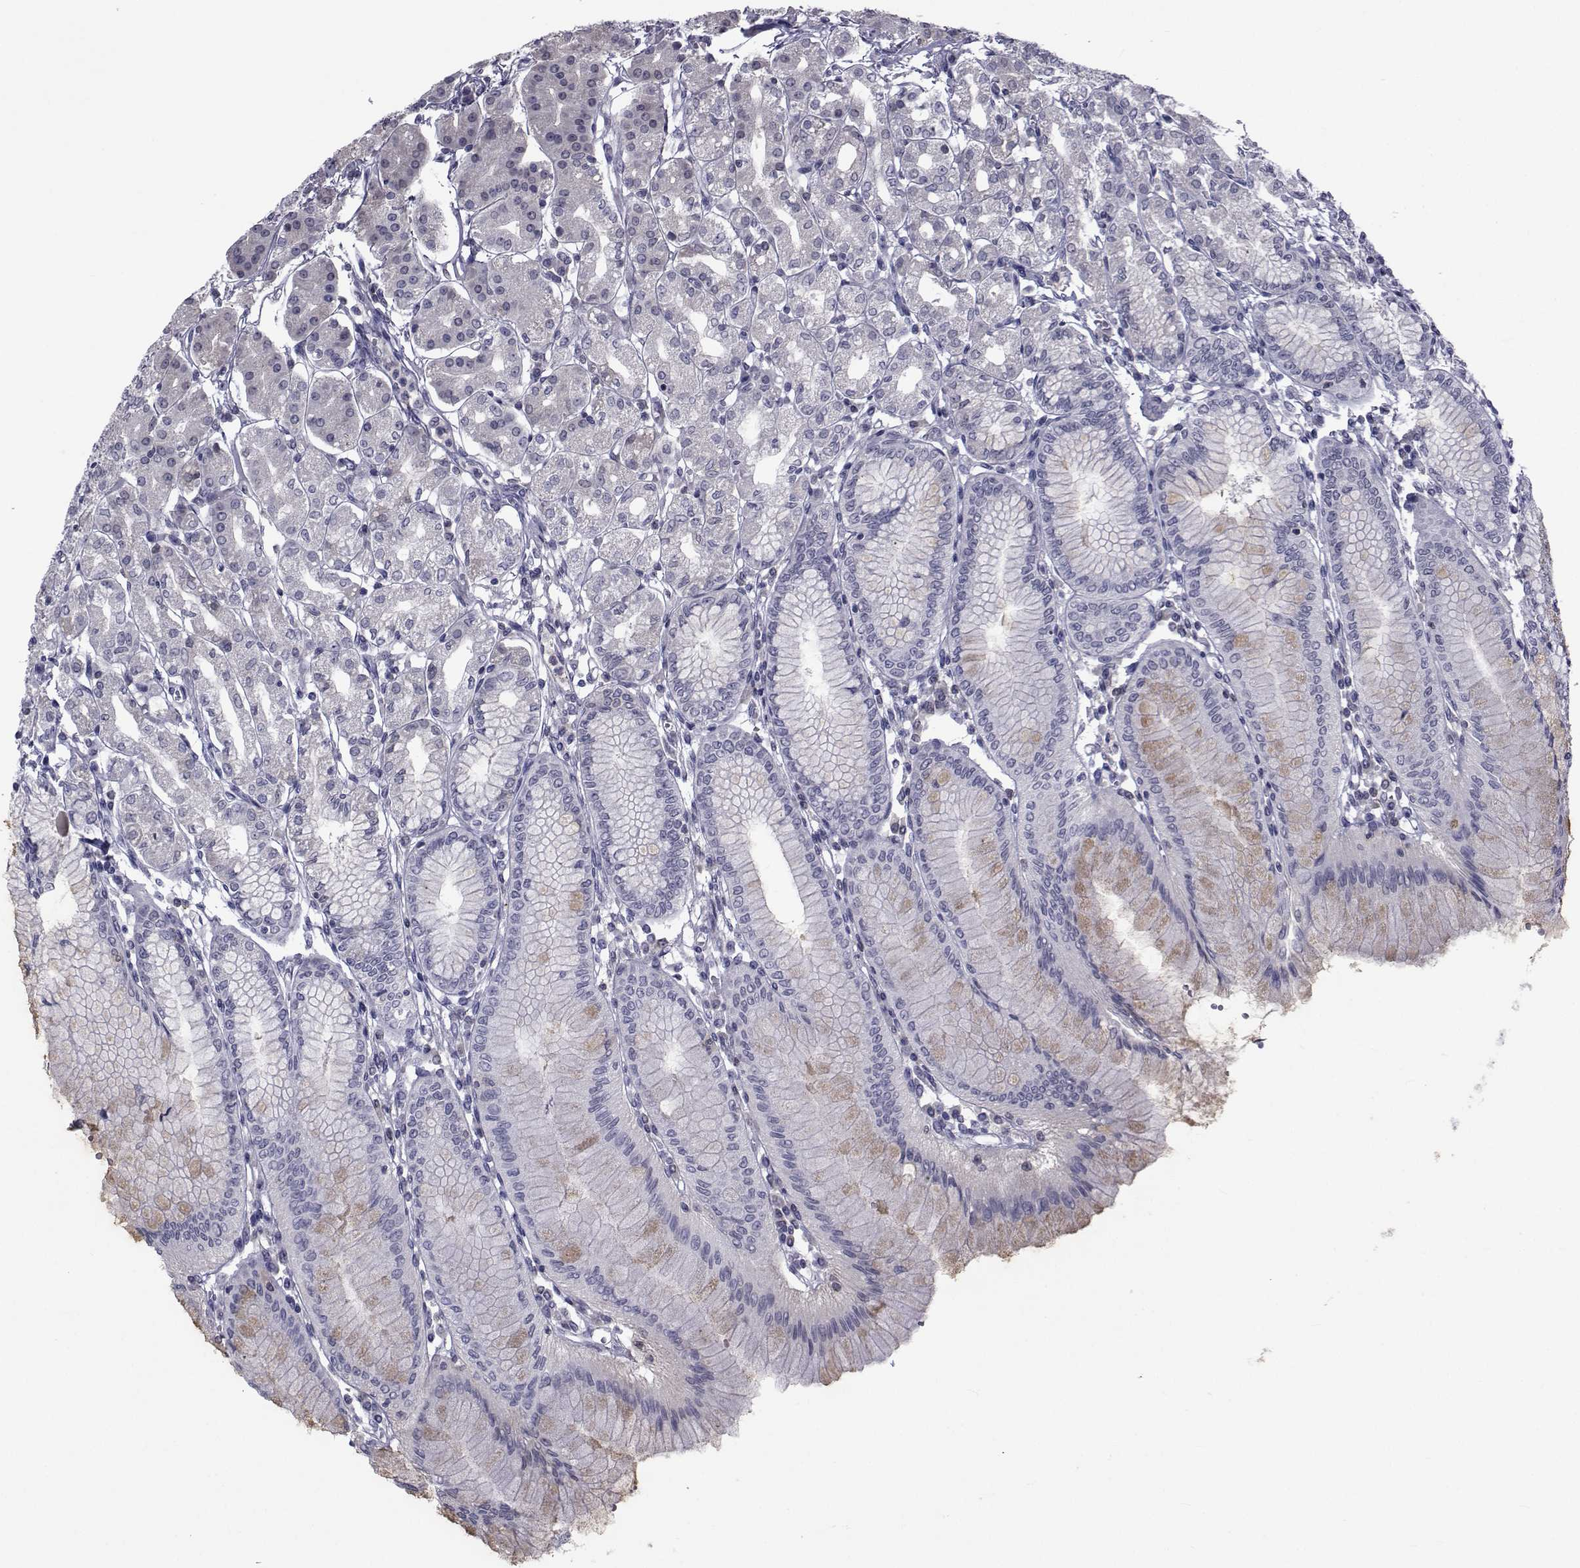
{"staining": {"intensity": "weak", "quantity": "<25%", "location": "cytoplasmic/membranous"}, "tissue": "stomach", "cell_type": "Glandular cells", "image_type": "normal", "snomed": [{"axis": "morphology", "description": "Normal tissue, NOS"}, {"axis": "topography", "description": "Skeletal muscle"}, {"axis": "topography", "description": "Stomach"}], "caption": "Glandular cells are negative for brown protein staining in unremarkable stomach. The staining is performed using DAB brown chromogen with nuclei counter-stained in using hematoxylin.", "gene": "PAX2", "patient": {"sex": "female", "age": 57}}